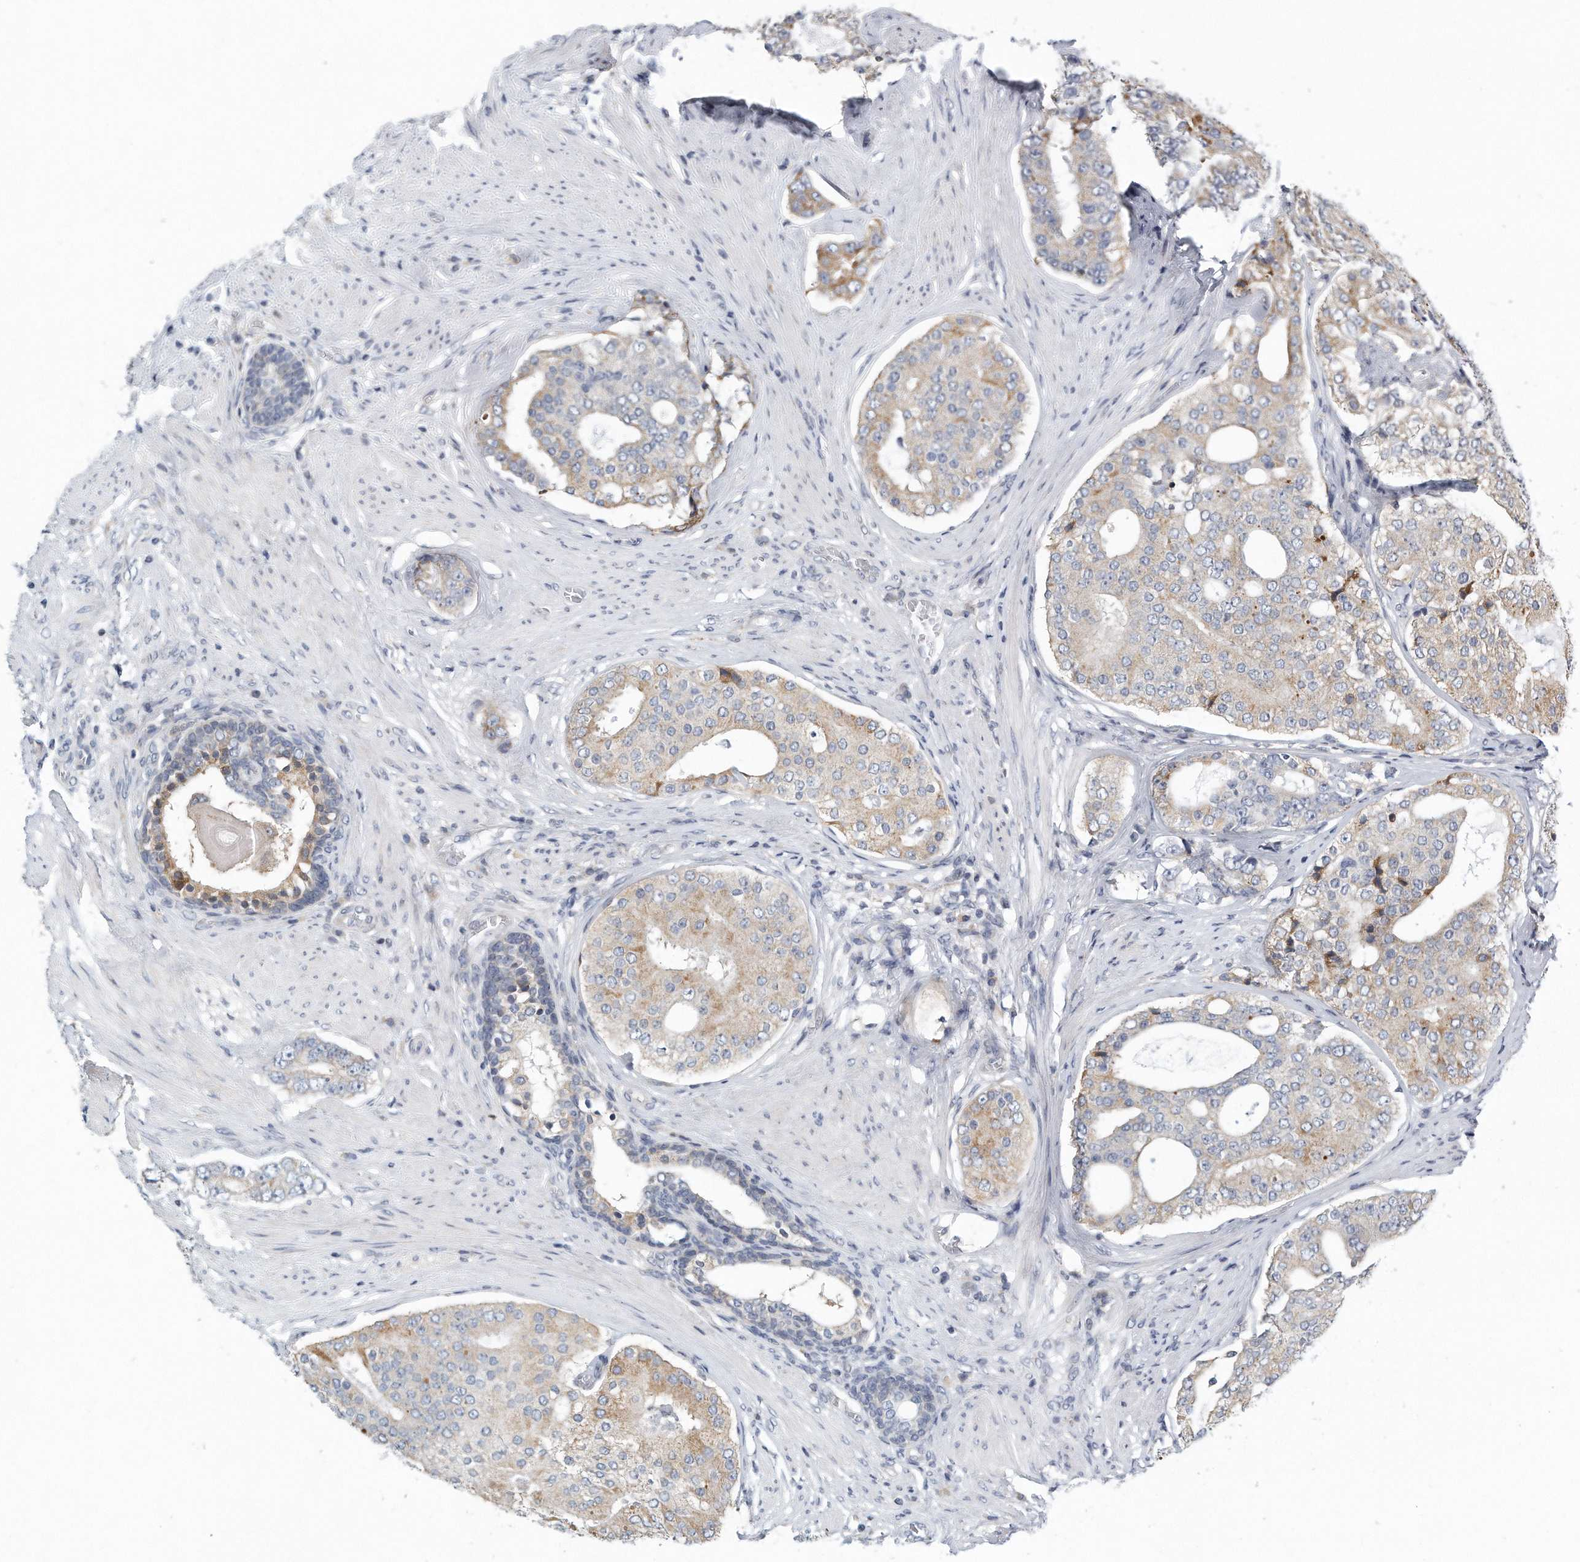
{"staining": {"intensity": "weak", "quantity": "25%-75%", "location": "cytoplasmic/membranous"}, "tissue": "prostate cancer", "cell_type": "Tumor cells", "image_type": "cancer", "snomed": [{"axis": "morphology", "description": "Adenocarcinoma, High grade"}, {"axis": "topography", "description": "Prostate"}], "caption": "Immunohistochemical staining of human prostate cancer (adenocarcinoma (high-grade)) demonstrates weak cytoplasmic/membranous protein expression in approximately 25%-75% of tumor cells.", "gene": "VLDLR", "patient": {"sex": "male", "age": 56}}